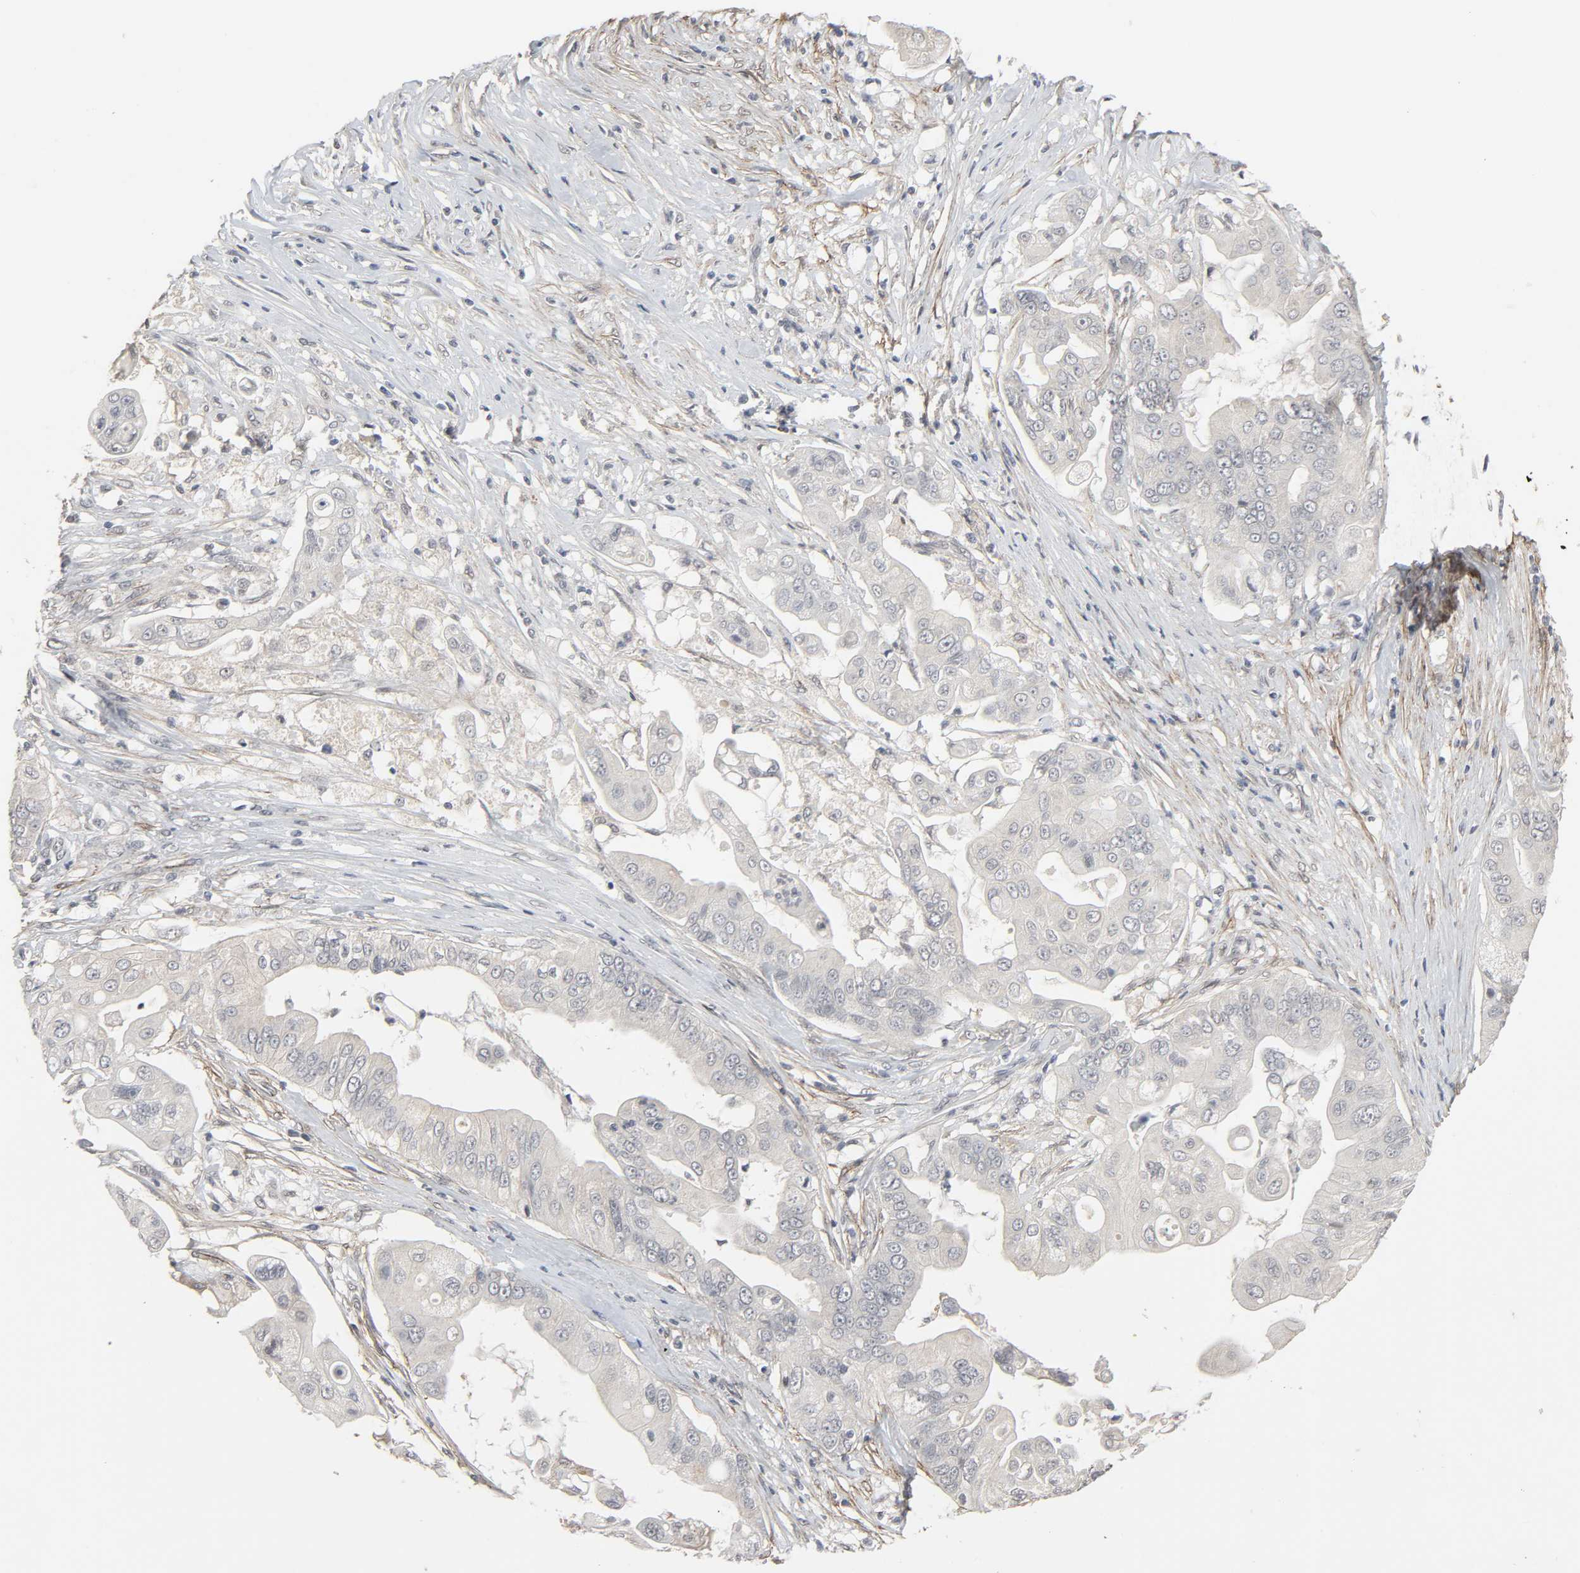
{"staining": {"intensity": "negative", "quantity": "none", "location": "none"}, "tissue": "pancreatic cancer", "cell_type": "Tumor cells", "image_type": "cancer", "snomed": [{"axis": "morphology", "description": "Adenocarcinoma, NOS"}, {"axis": "topography", "description": "Pancreas"}], "caption": "IHC micrograph of neoplastic tissue: human adenocarcinoma (pancreatic) stained with DAB (3,3'-diaminobenzidine) reveals no significant protein positivity in tumor cells. Nuclei are stained in blue.", "gene": "ZNF222", "patient": {"sex": "female", "age": 75}}